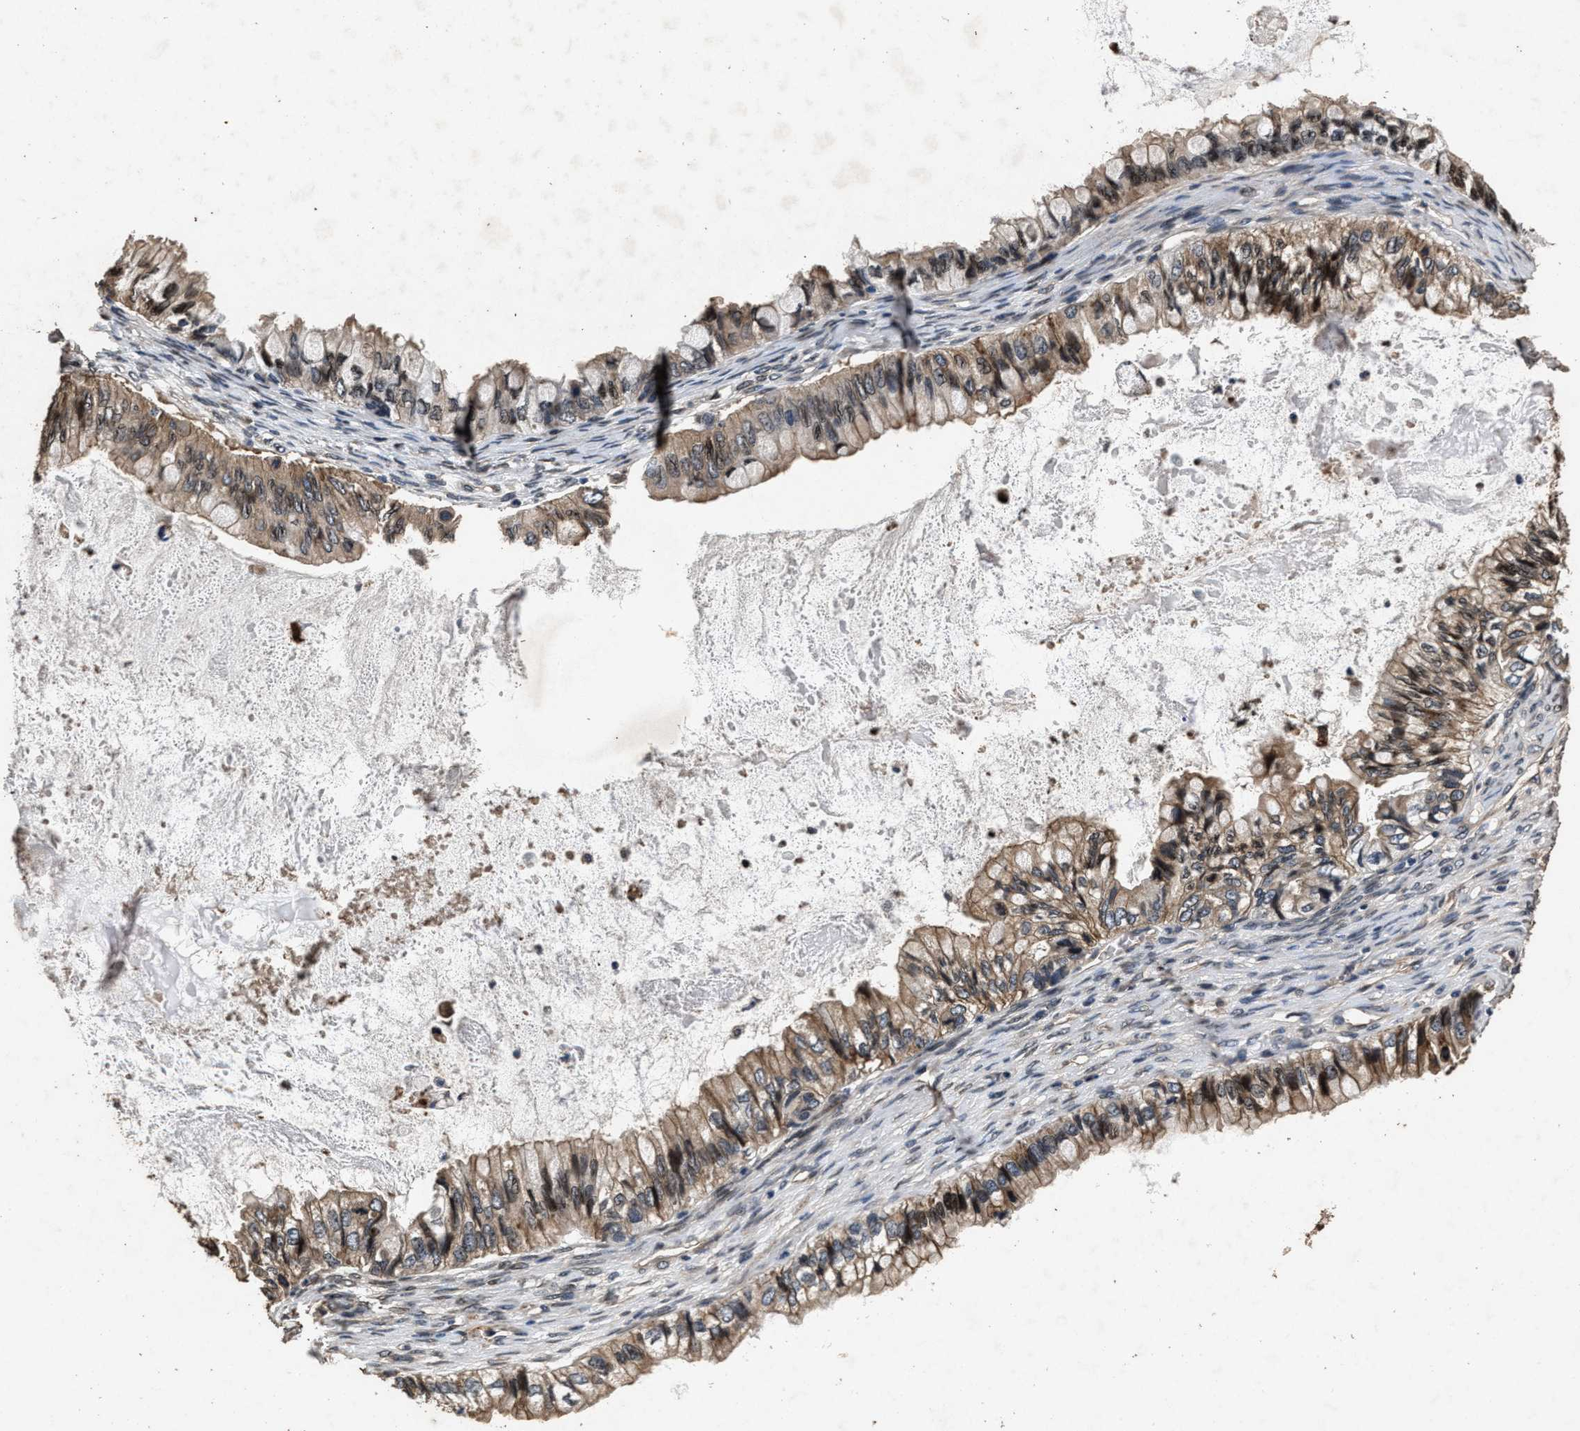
{"staining": {"intensity": "moderate", "quantity": ">75%", "location": "cytoplasmic/membranous"}, "tissue": "ovarian cancer", "cell_type": "Tumor cells", "image_type": "cancer", "snomed": [{"axis": "morphology", "description": "Cystadenocarcinoma, mucinous, NOS"}, {"axis": "topography", "description": "Ovary"}], "caption": "IHC (DAB (3,3'-diaminobenzidine)) staining of ovarian mucinous cystadenocarcinoma shows moderate cytoplasmic/membranous protein expression in approximately >75% of tumor cells.", "gene": "ACCS", "patient": {"sex": "female", "age": 80}}